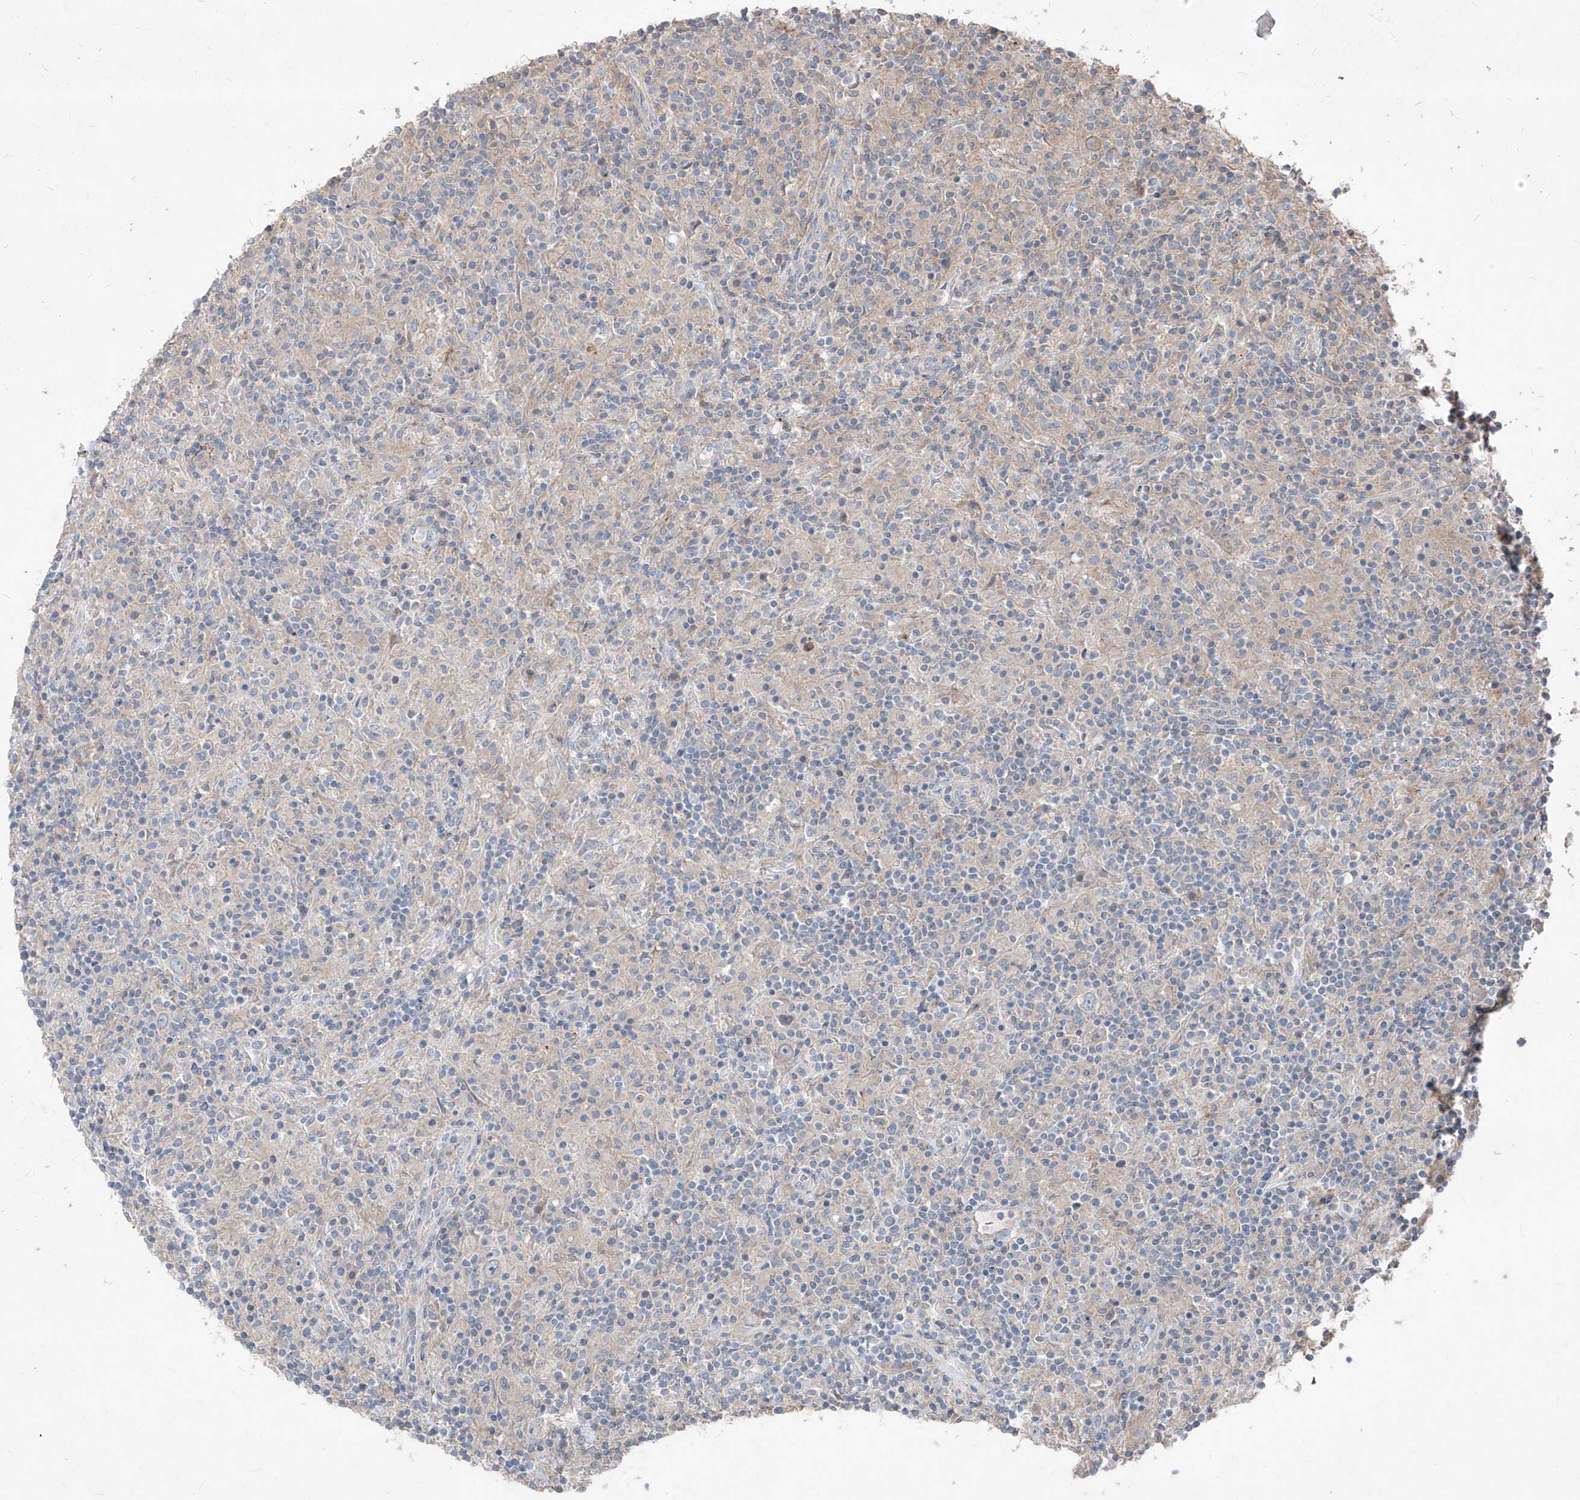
{"staining": {"intensity": "negative", "quantity": "none", "location": "none"}, "tissue": "lymphoma", "cell_type": "Tumor cells", "image_type": "cancer", "snomed": [{"axis": "morphology", "description": "Hodgkin's disease, NOS"}, {"axis": "topography", "description": "Lymph node"}], "caption": "This is an immunohistochemistry micrograph of lymphoma. There is no staining in tumor cells.", "gene": "UFD1", "patient": {"sex": "male", "age": 70}}